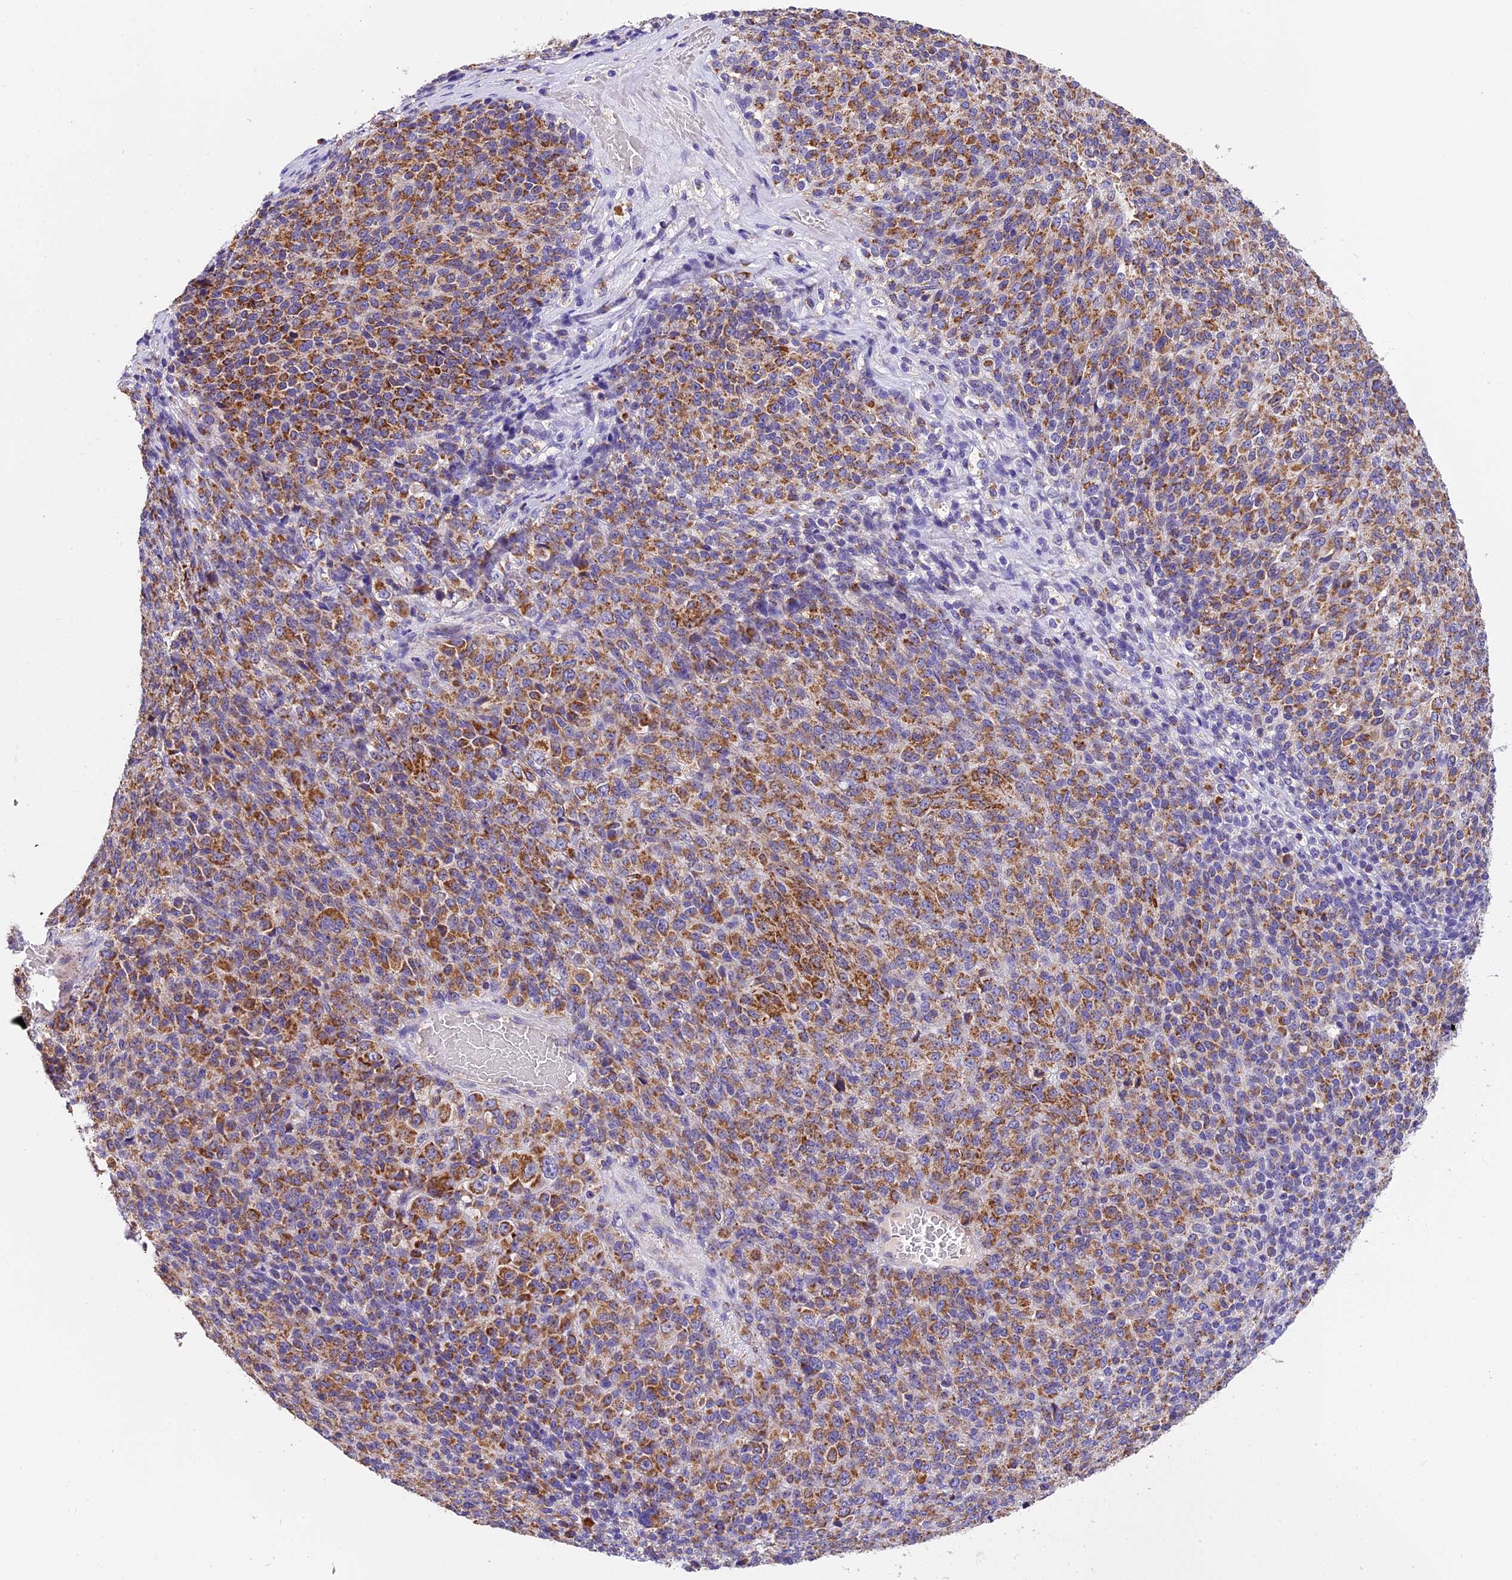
{"staining": {"intensity": "moderate", "quantity": ">75%", "location": "cytoplasmic/membranous"}, "tissue": "melanoma", "cell_type": "Tumor cells", "image_type": "cancer", "snomed": [{"axis": "morphology", "description": "Malignant melanoma, Metastatic site"}, {"axis": "topography", "description": "Brain"}], "caption": "Immunohistochemical staining of melanoma displays medium levels of moderate cytoplasmic/membranous positivity in approximately >75% of tumor cells.", "gene": "MGME1", "patient": {"sex": "female", "age": 56}}